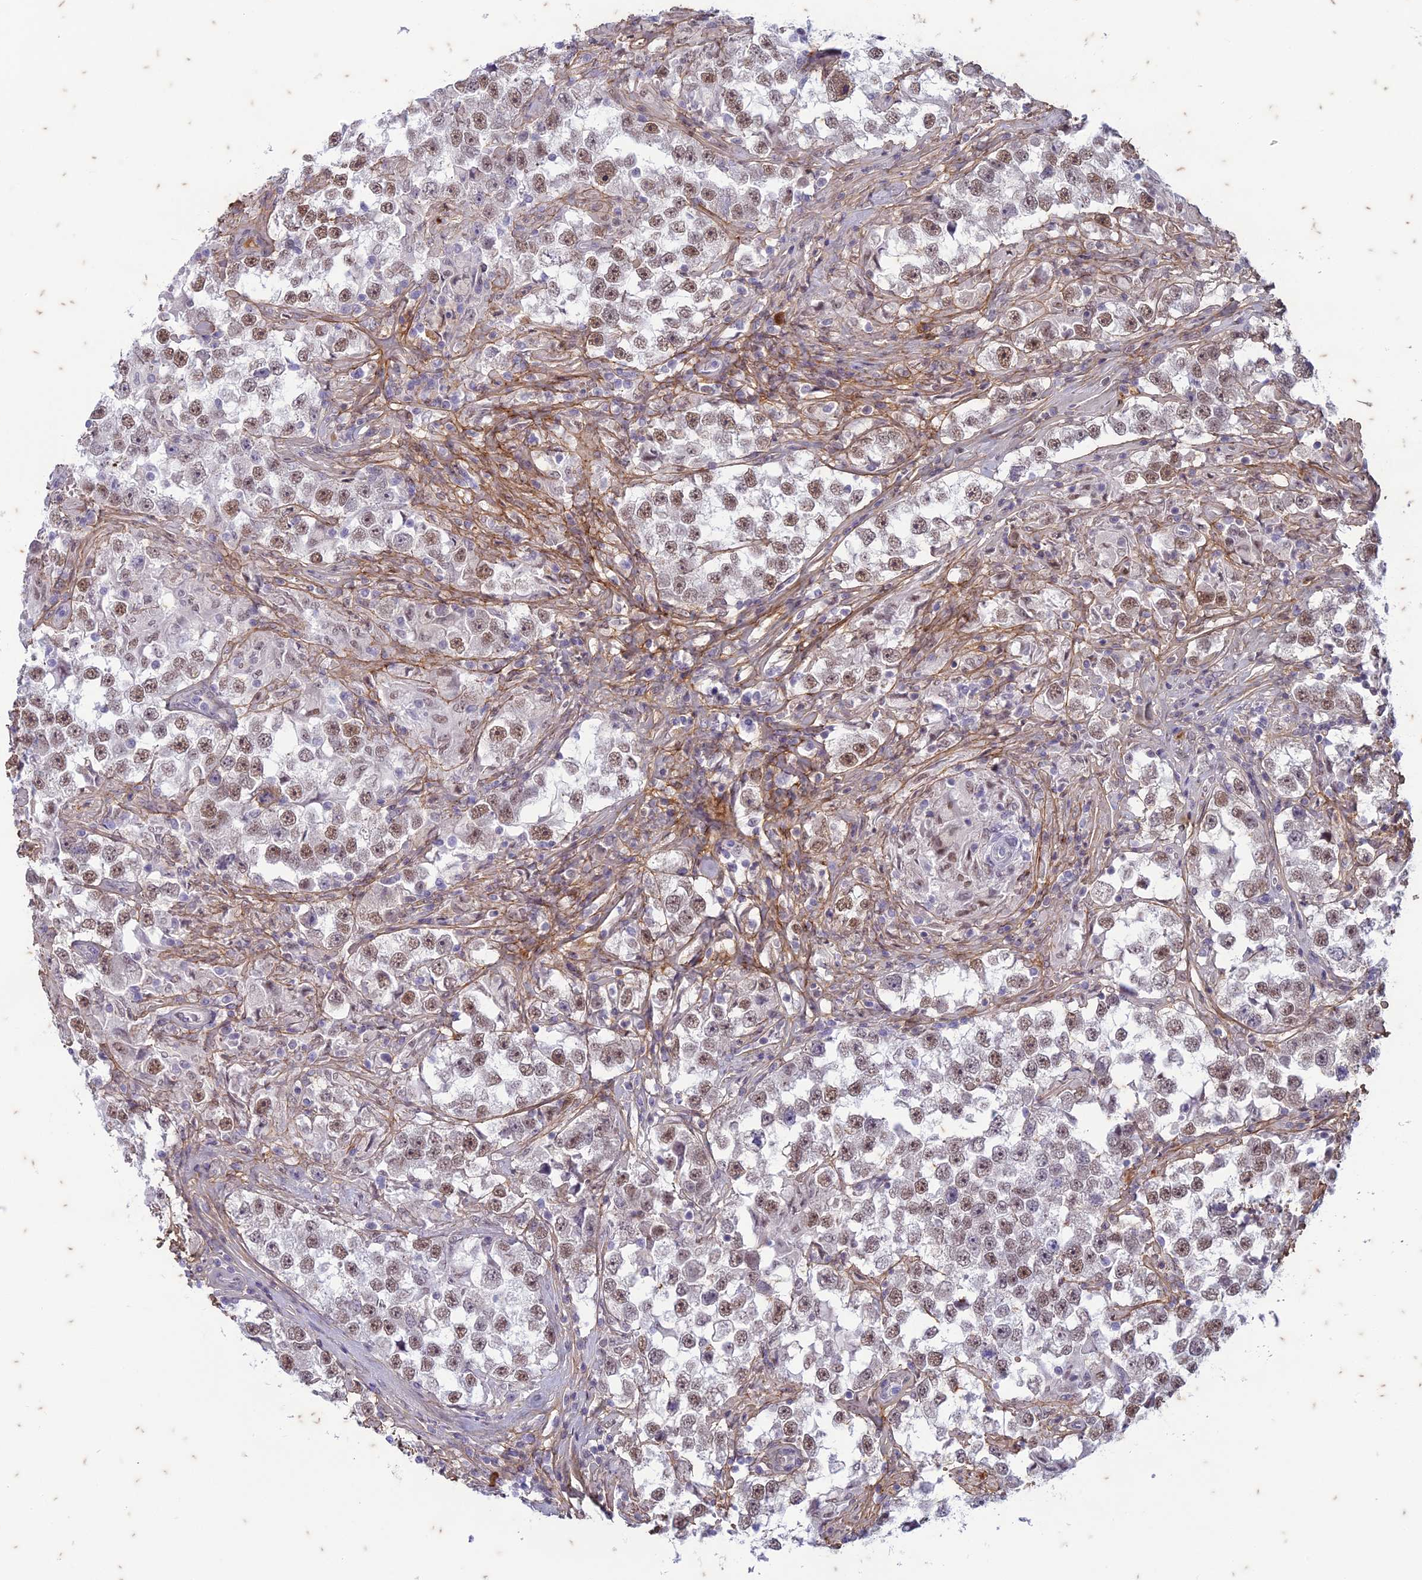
{"staining": {"intensity": "moderate", "quantity": ">75%", "location": "nuclear"}, "tissue": "testis cancer", "cell_type": "Tumor cells", "image_type": "cancer", "snomed": [{"axis": "morphology", "description": "Seminoma, NOS"}, {"axis": "topography", "description": "Testis"}], "caption": "Tumor cells reveal medium levels of moderate nuclear positivity in approximately >75% of cells in human seminoma (testis).", "gene": "PABPN1L", "patient": {"sex": "male", "age": 46}}